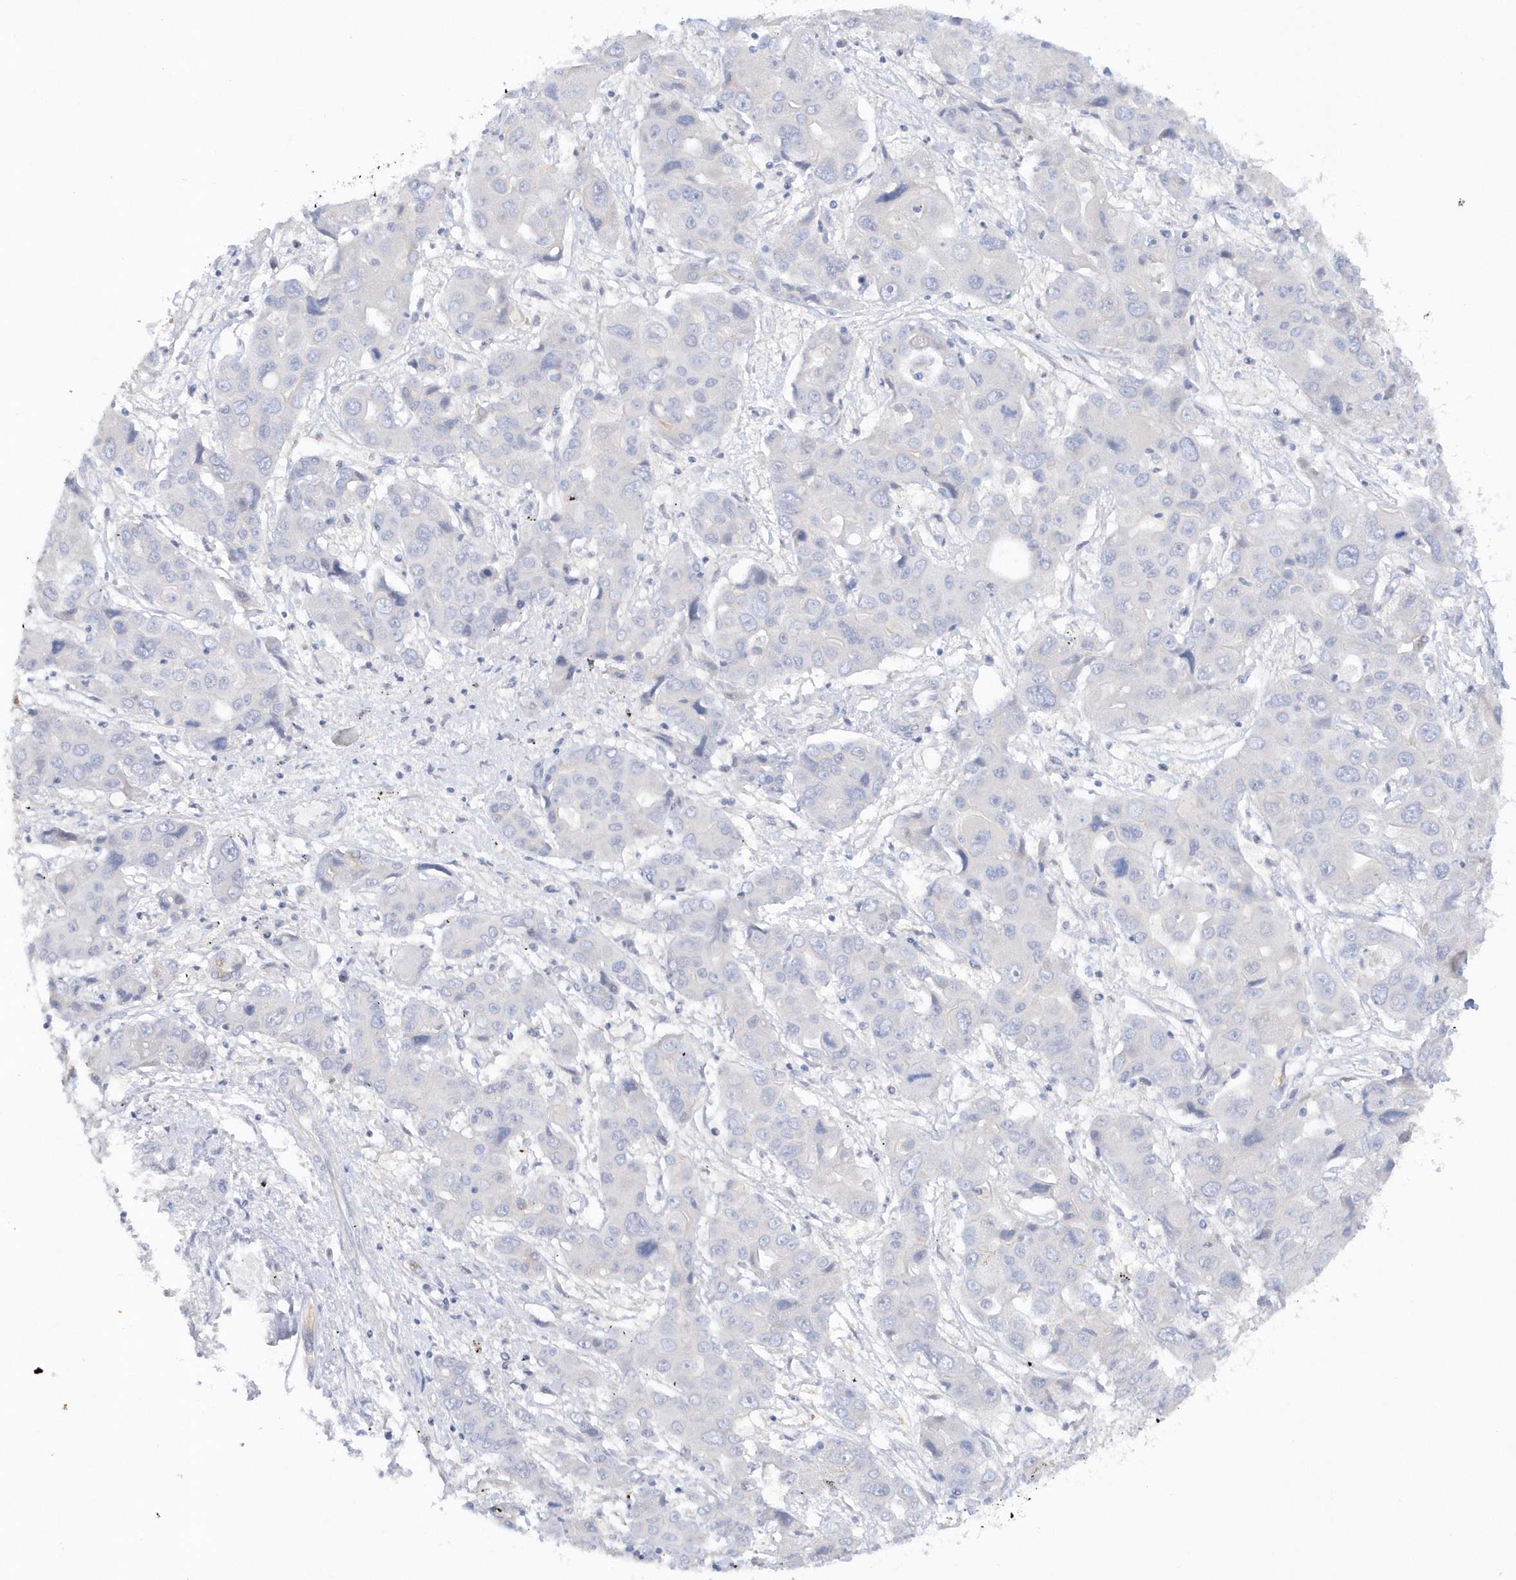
{"staining": {"intensity": "negative", "quantity": "none", "location": "none"}, "tissue": "liver cancer", "cell_type": "Tumor cells", "image_type": "cancer", "snomed": [{"axis": "morphology", "description": "Cholangiocarcinoma"}, {"axis": "topography", "description": "Liver"}], "caption": "High power microscopy histopathology image of an IHC photomicrograph of liver cancer, revealing no significant staining in tumor cells.", "gene": "RPE", "patient": {"sex": "male", "age": 67}}